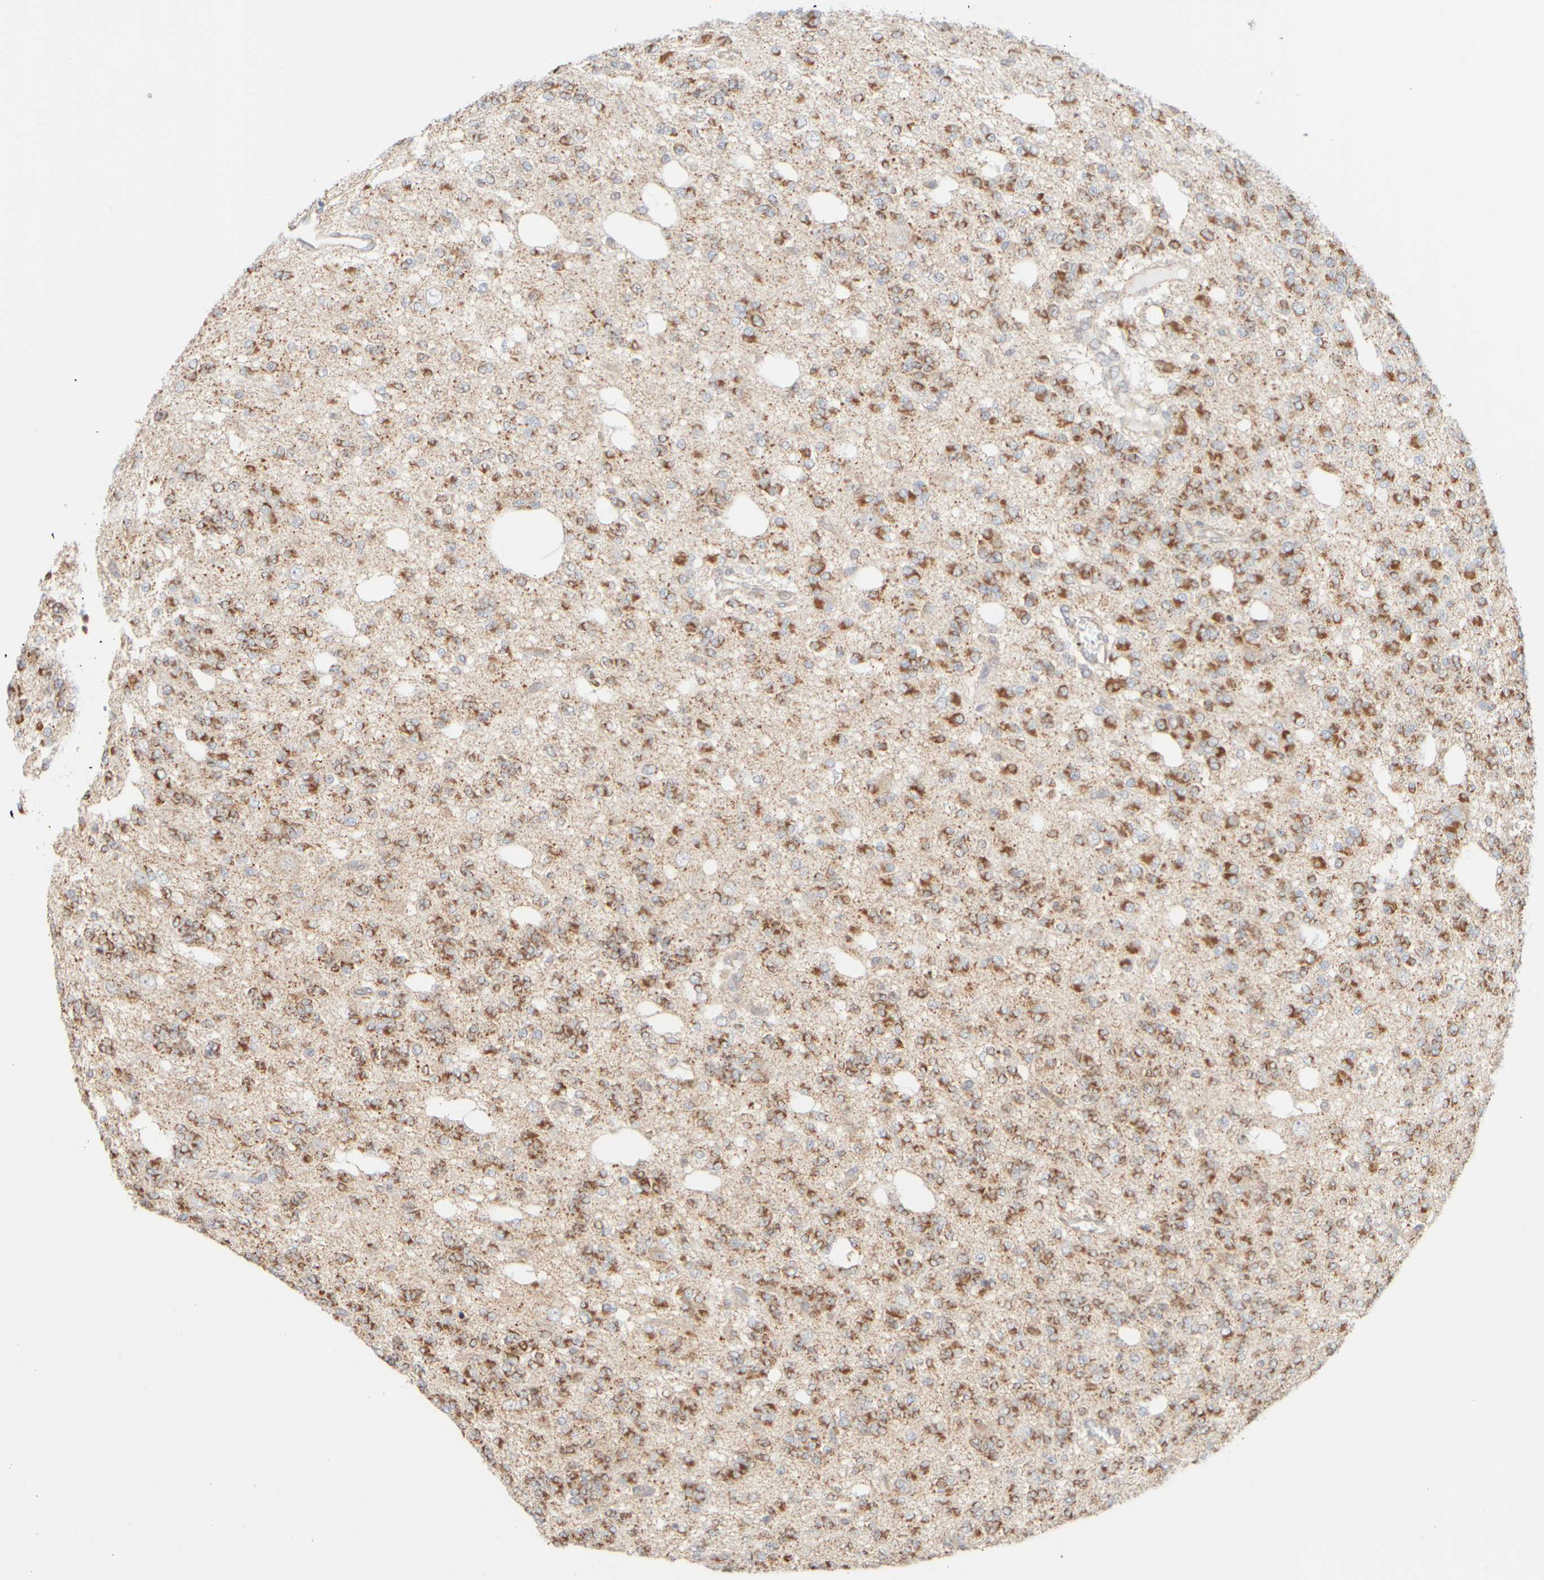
{"staining": {"intensity": "strong", "quantity": "25%-75%", "location": "cytoplasmic/membranous"}, "tissue": "glioma", "cell_type": "Tumor cells", "image_type": "cancer", "snomed": [{"axis": "morphology", "description": "Glioma, malignant, Low grade"}, {"axis": "topography", "description": "Brain"}], "caption": "Glioma stained for a protein (brown) shows strong cytoplasmic/membranous positive expression in approximately 25%-75% of tumor cells.", "gene": "APBB2", "patient": {"sex": "male", "age": 38}}